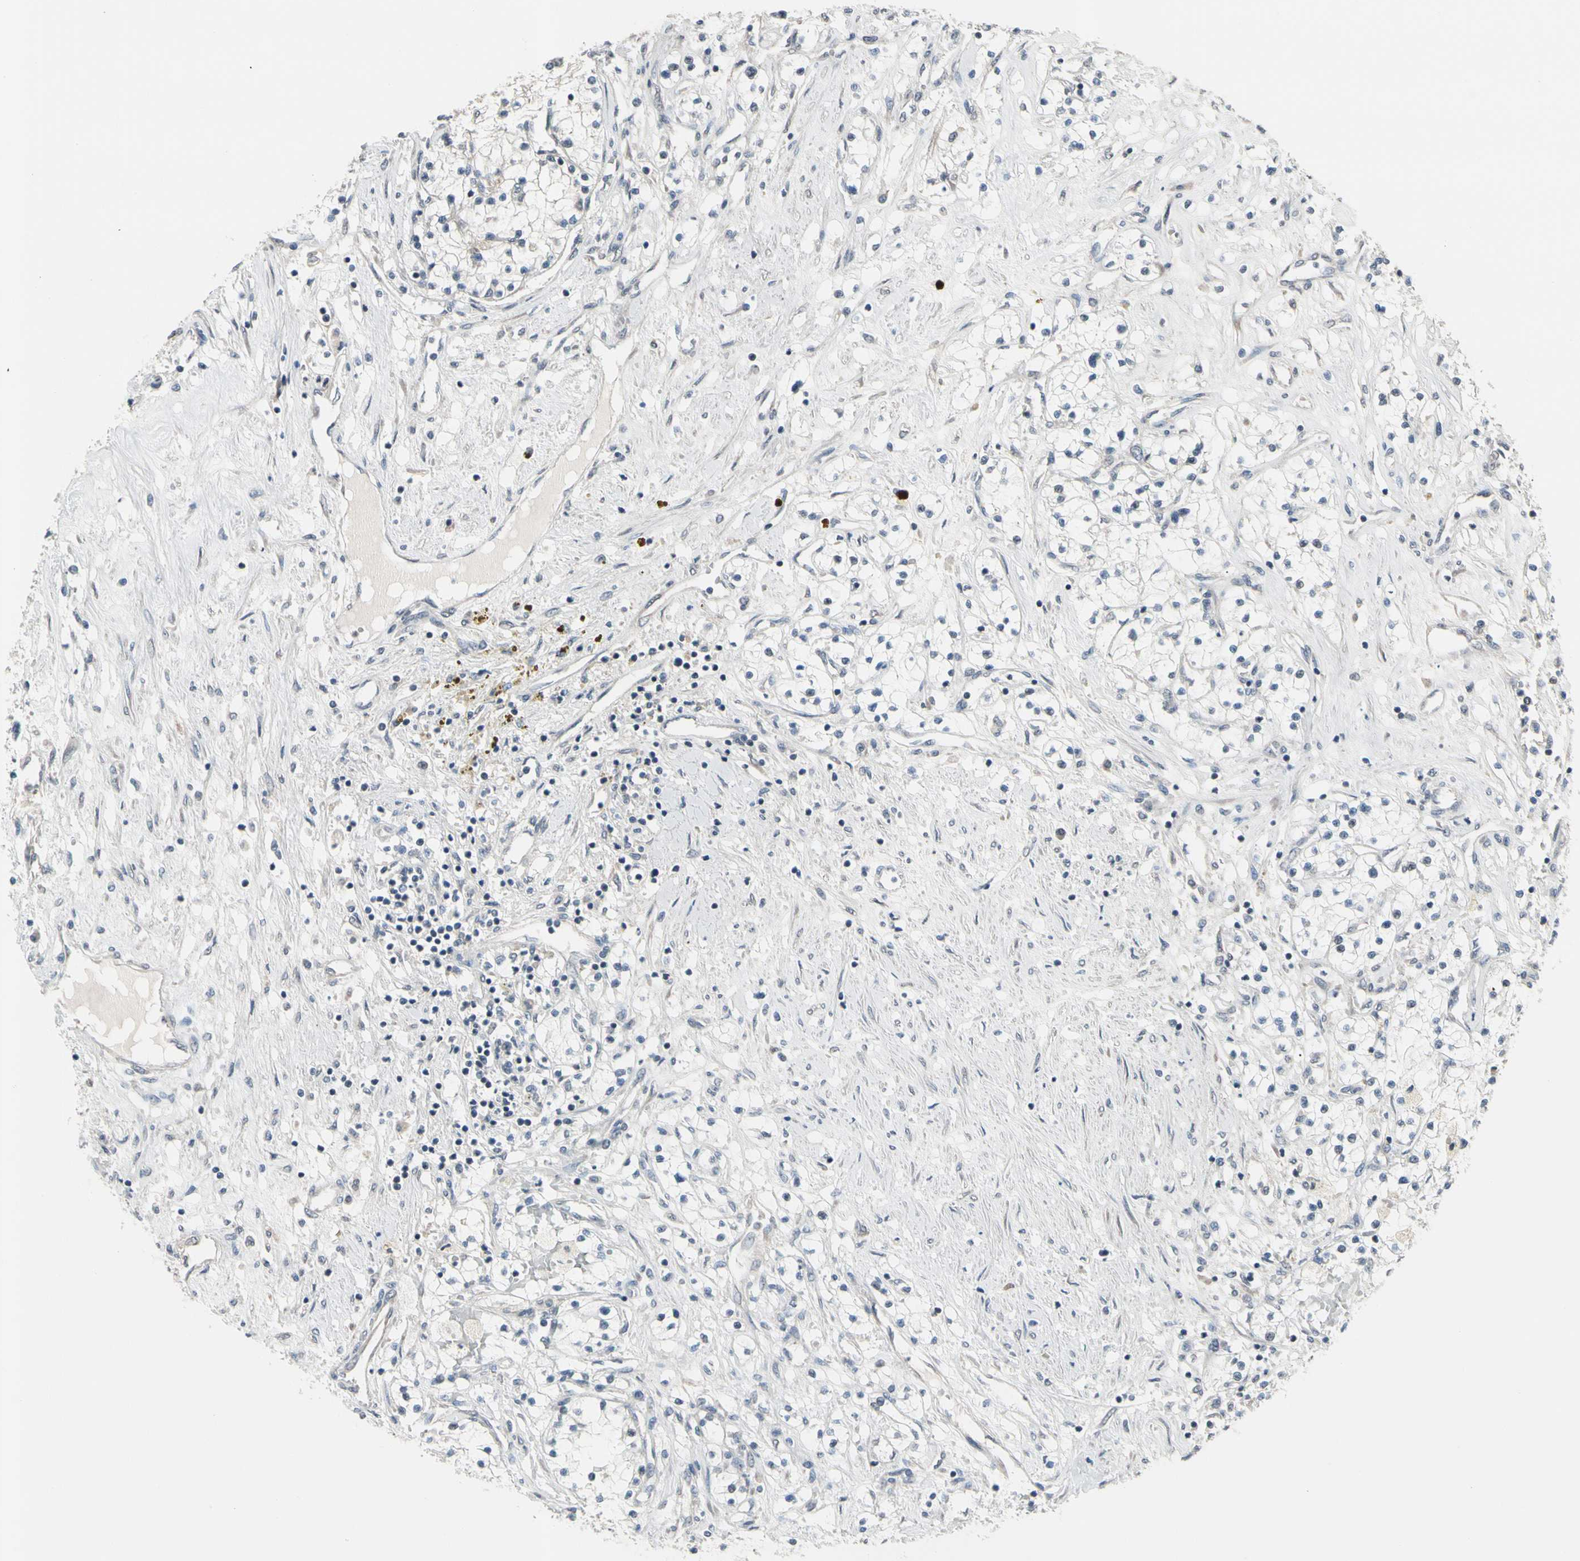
{"staining": {"intensity": "negative", "quantity": "none", "location": "none"}, "tissue": "renal cancer", "cell_type": "Tumor cells", "image_type": "cancer", "snomed": [{"axis": "morphology", "description": "Adenocarcinoma, NOS"}, {"axis": "topography", "description": "Kidney"}], "caption": "Immunohistochemistry (IHC) photomicrograph of neoplastic tissue: human renal cancer stained with DAB (3,3'-diaminobenzidine) exhibits no significant protein expression in tumor cells.", "gene": "SV2A", "patient": {"sex": "male", "age": 68}}